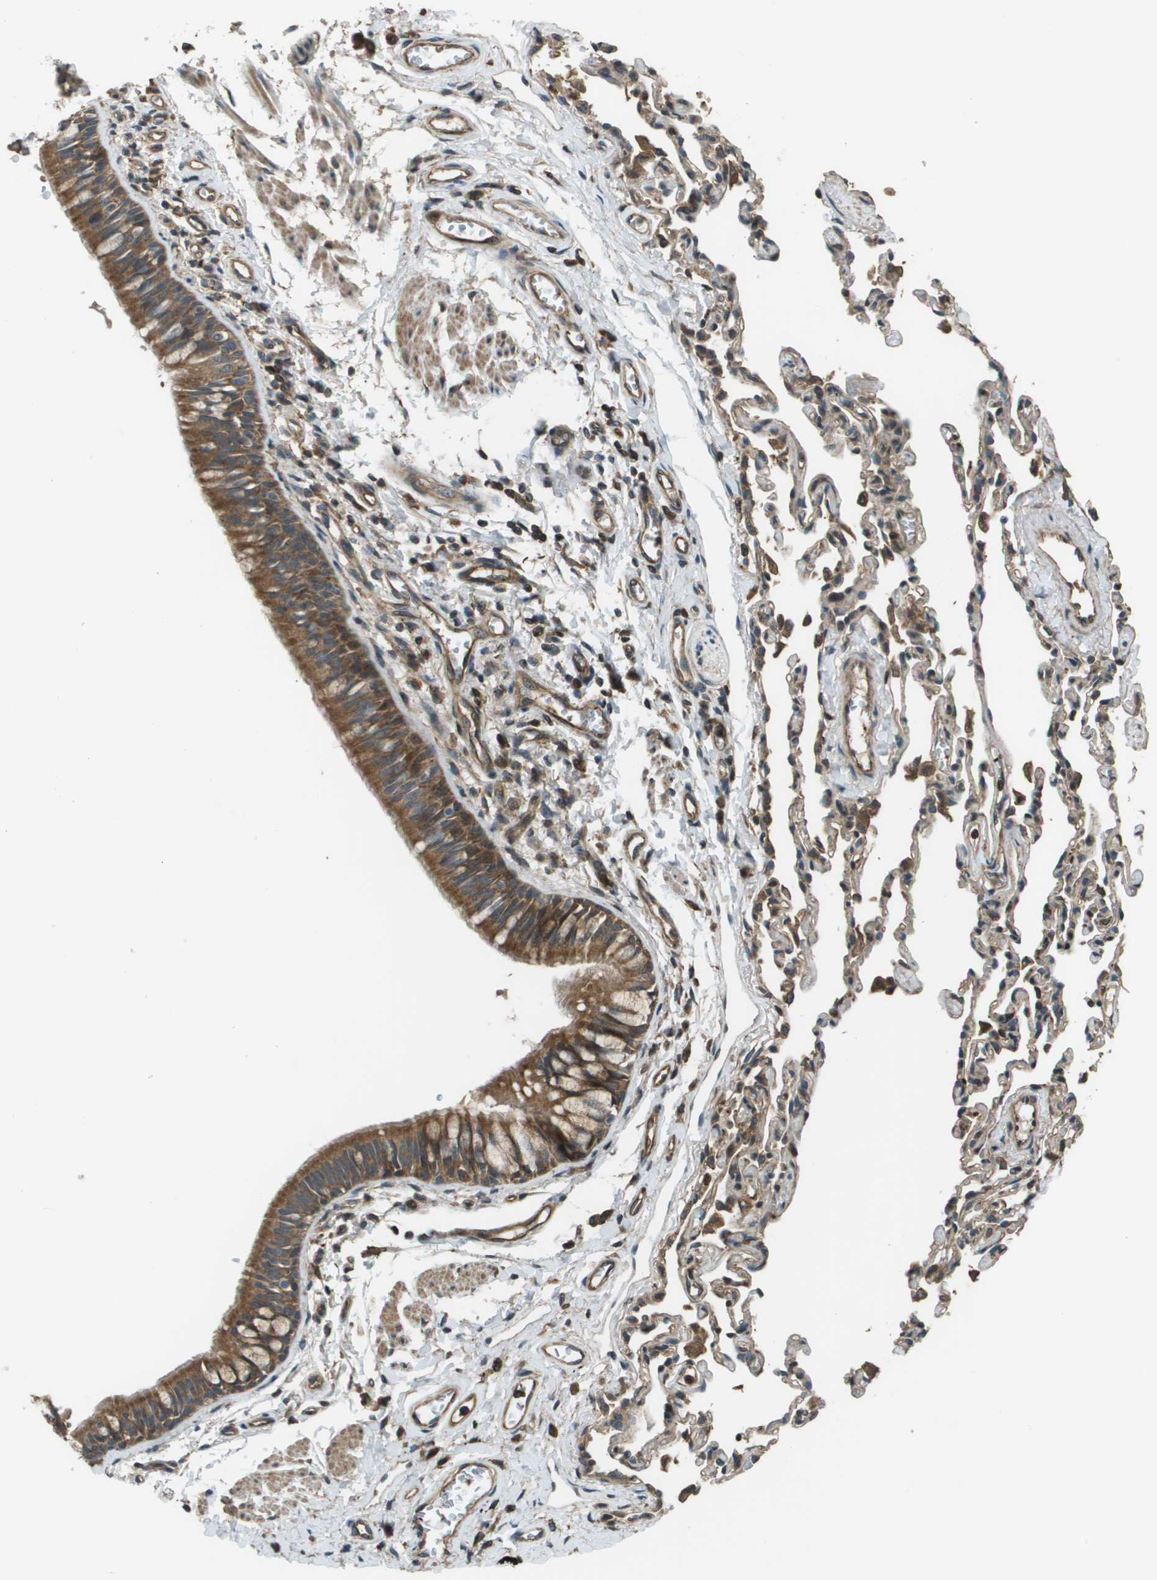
{"staining": {"intensity": "strong", "quantity": ">75%", "location": "cytoplasmic/membranous"}, "tissue": "bronchus", "cell_type": "Respiratory epithelial cells", "image_type": "normal", "snomed": [{"axis": "morphology", "description": "Normal tissue, NOS"}, {"axis": "topography", "description": "Bronchus"}, {"axis": "topography", "description": "Lung"}], "caption": "High-power microscopy captured an IHC micrograph of unremarkable bronchus, revealing strong cytoplasmic/membranous staining in about >75% of respiratory epithelial cells.", "gene": "PLPBP", "patient": {"sex": "male", "age": 64}}